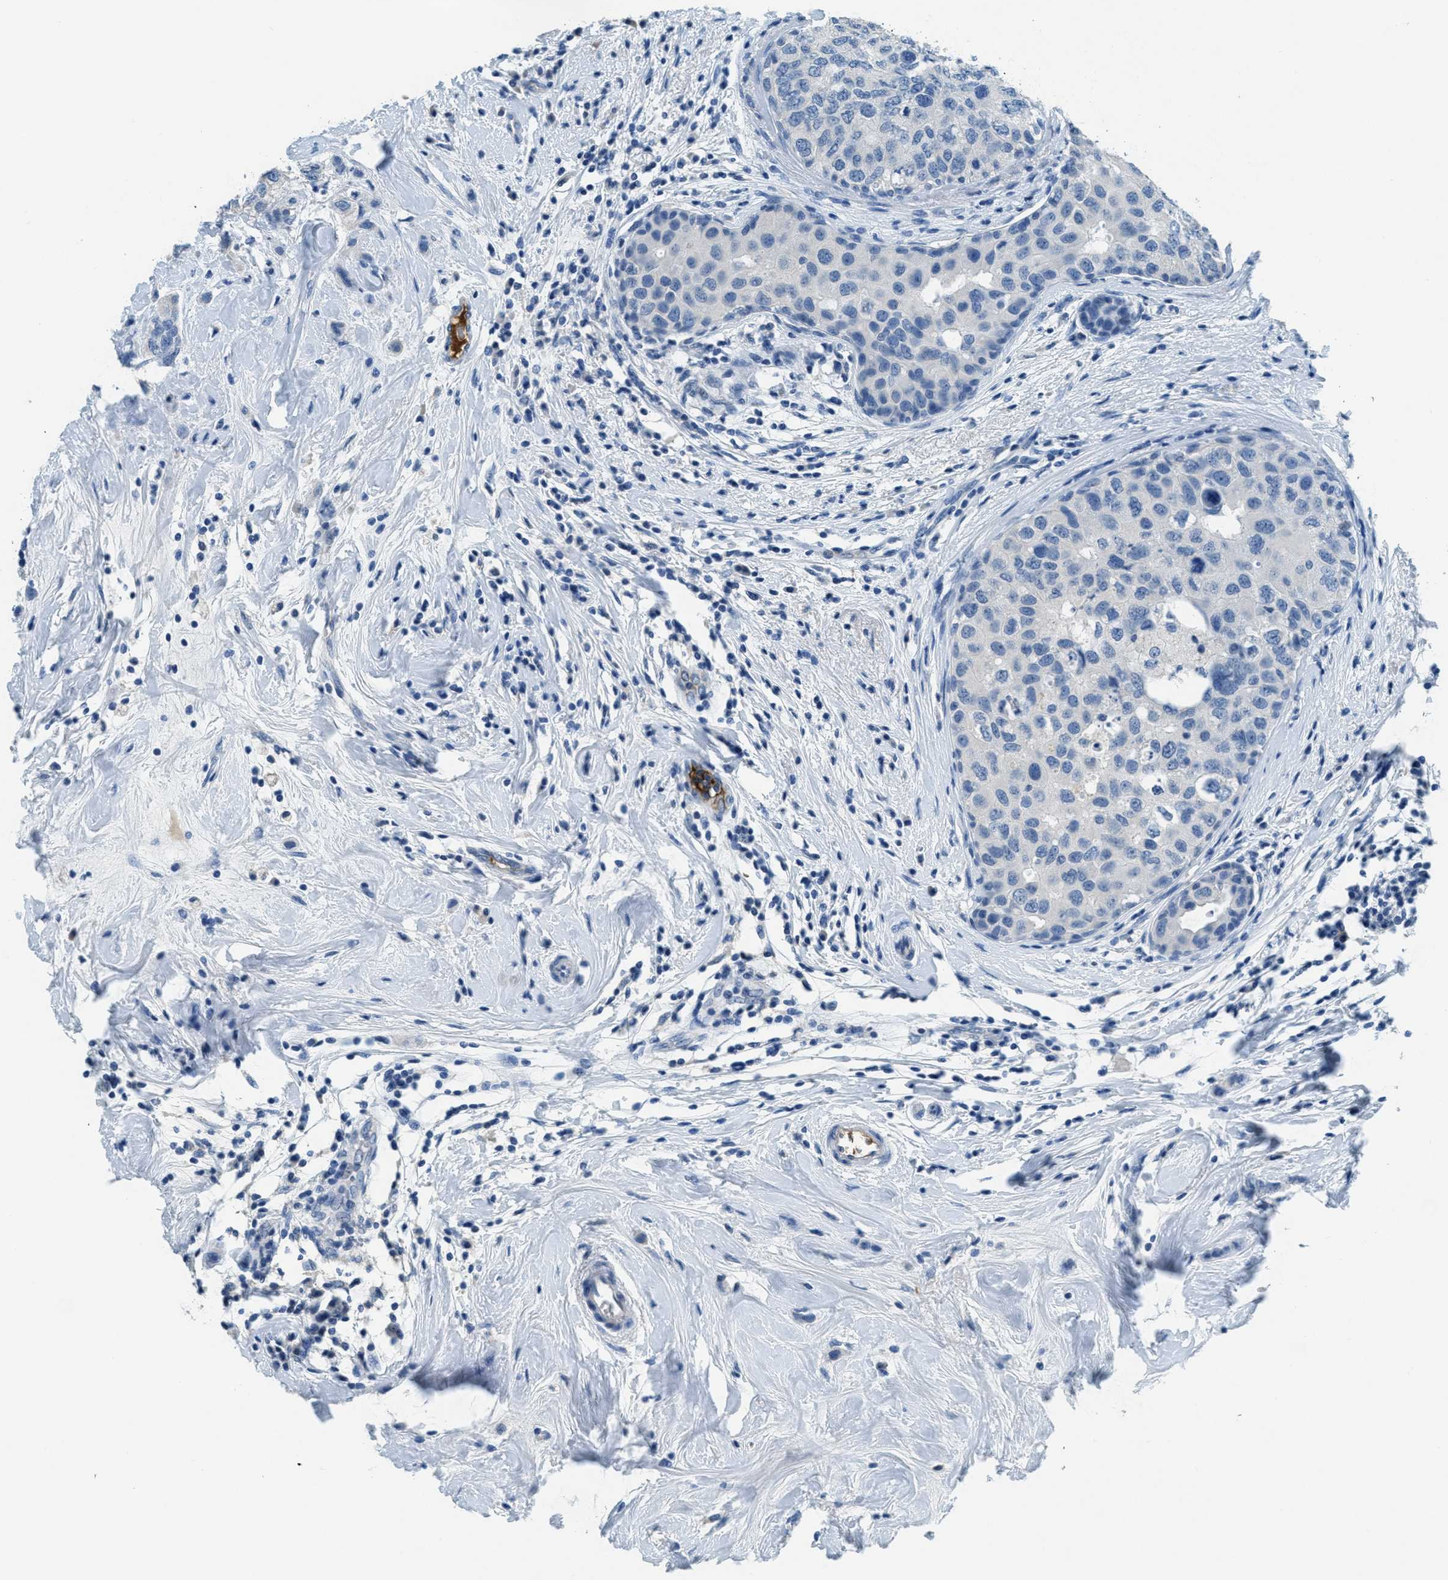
{"staining": {"intensity": "negative", "quantity": "none", "location": "none"}, "tissue": "breast cancer", "cell_type": "Tumor cells", "image_type": "cancer", "snomed": [{"axis": "morphology", "description": "Duct carcinoma"}, {"axis": "topography", "description": "Breast"}], "caption": "This image is of breast invasive ductal carcinoma stained with immunohistochemistry to label a protein in brown with the nuclei are counter-stained blue. There is no staining in tumor cells.", "gene": "A2M", "patient": {"sex": "female", "age": 50}}